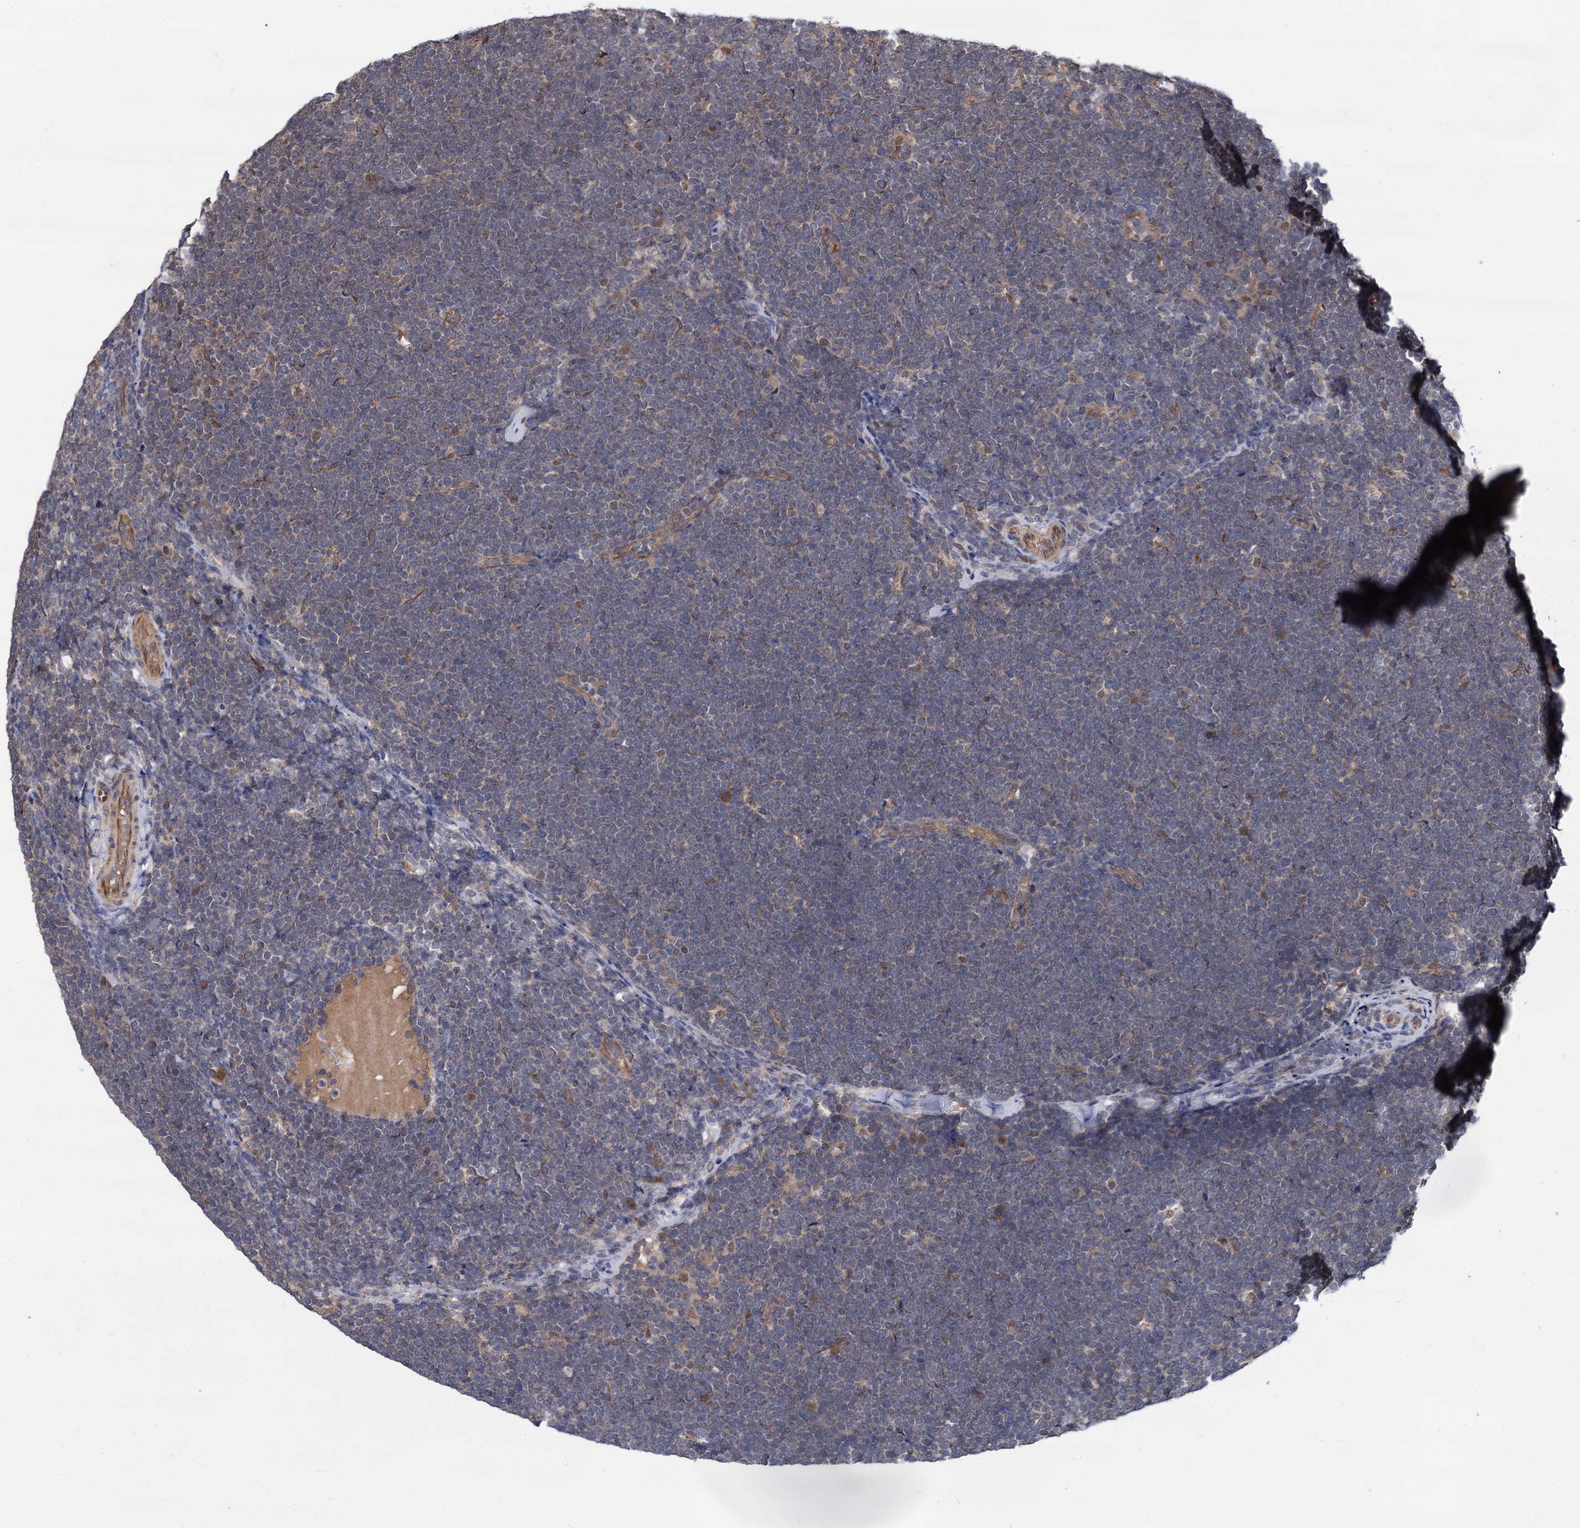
{"staining": {"intensity": "negative", "quantity": "none", "location": "none"}, "tissue": "lymphoma", "cell_type": "Tumor cells", "image_type": "cancer", "snomed": [{"axis": "morphology", "description": "Malignant lymphoma, non-Hodgkin's type, High grade"}, {"axis": "topography", "description": "Lymph node"}], "caption": "The immunohistochemistry (IHC) photomicrograph has no significant positivity in tumor cells of lymphoma tissue.", "gene": "PSMD4", "patient": {"sex": "male", "age": 13}}